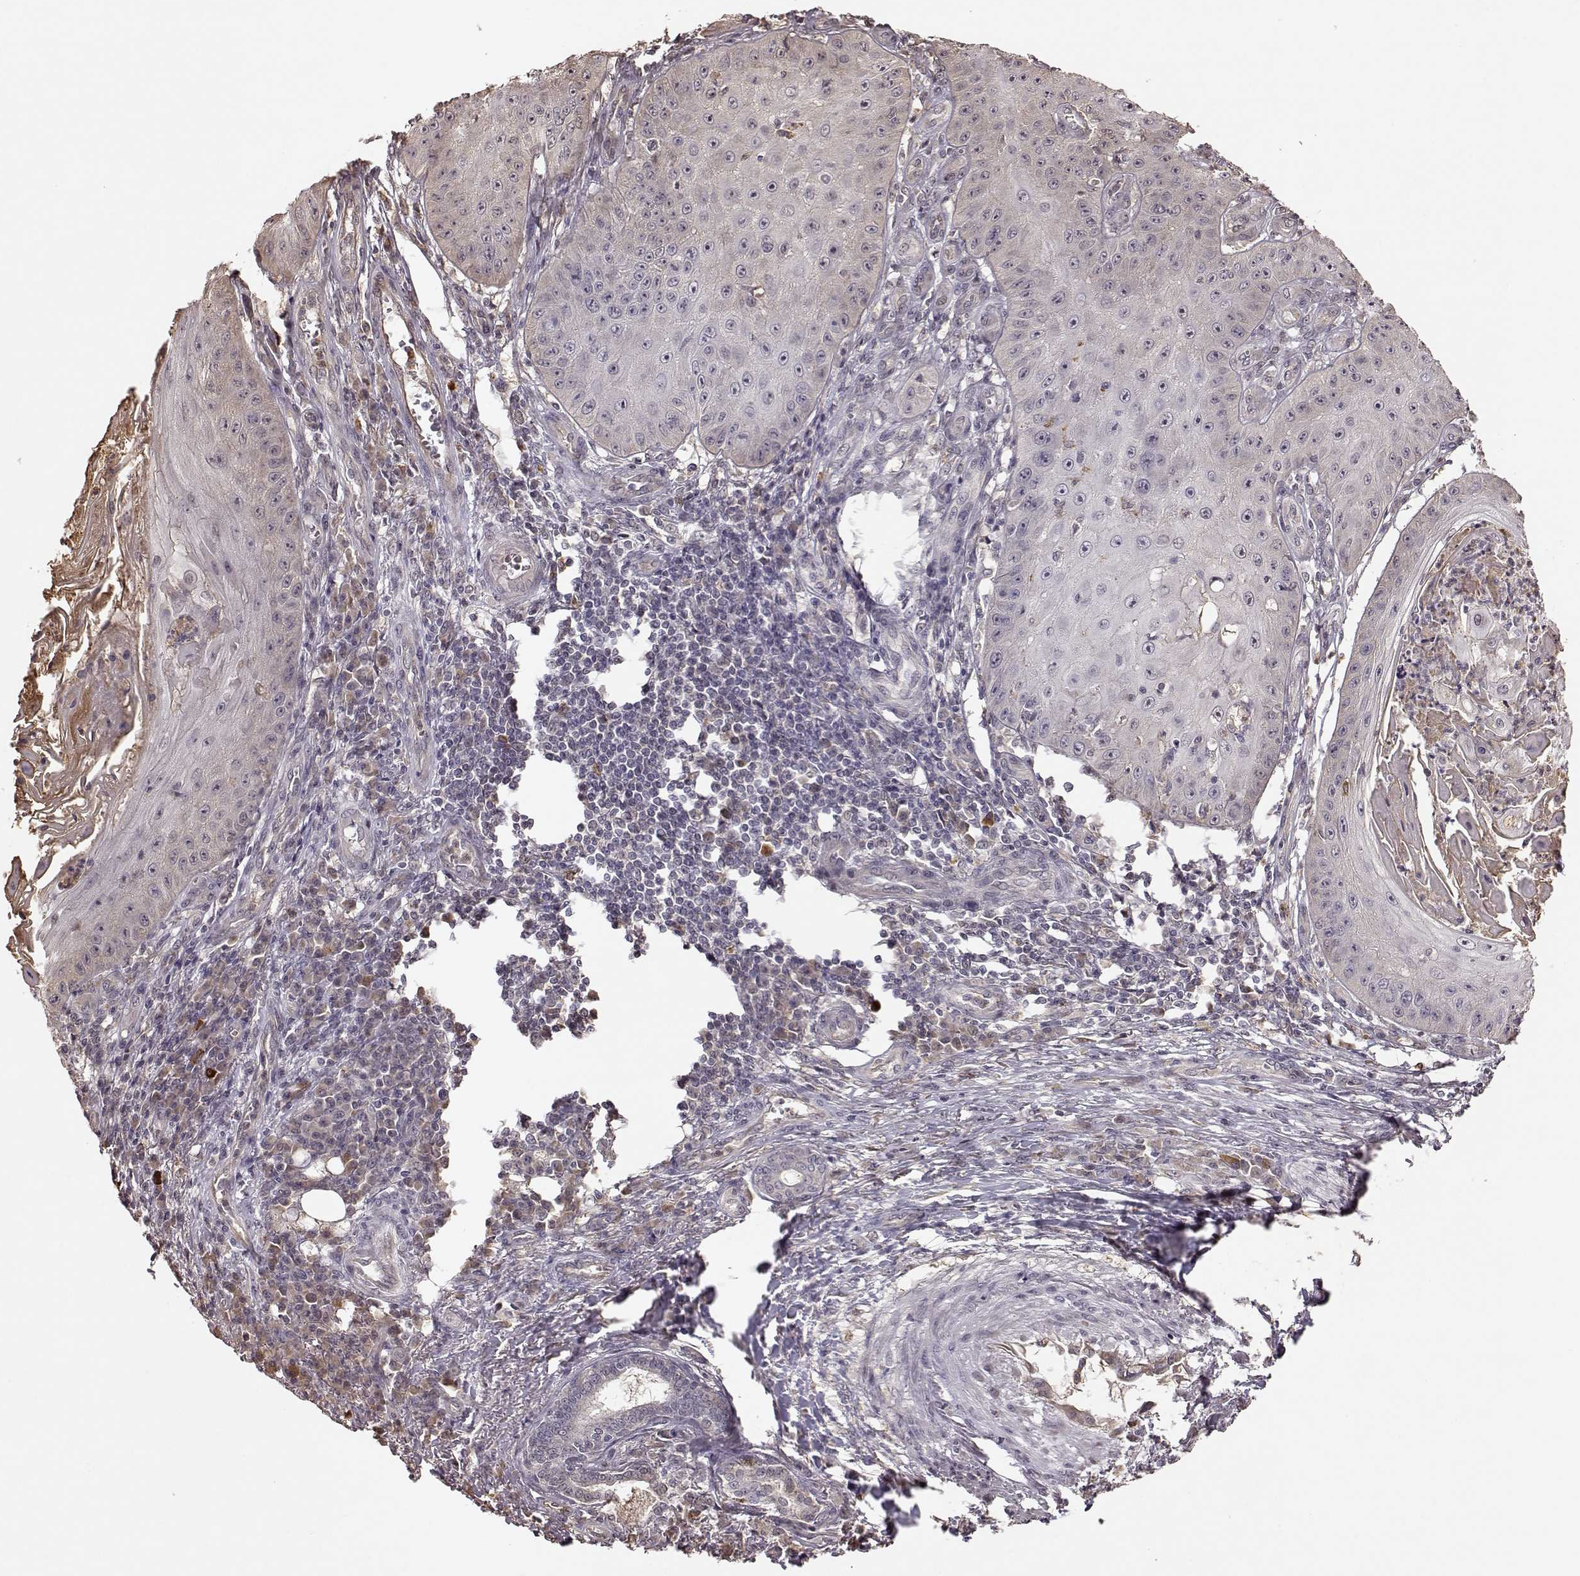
{"staining": {"intensity": "negative", "quantity": "none", "location": "none"}, "tissue": "skin cancer", "cell_type": "Tumor cells", "image_type": "cancer", "snomed": [{"axis": "morphology", "description": "Squamous cell carcinoma, NOS"}, {"axis": "topography", "description": "Skin"}], "caption": "Immunohistochemistry photomicrograph of neoplastic tissue: human squamous cell carcinoma (skin) stained with DAB (3,3'-diaminobenzidine) displays no significant protein expression in tumor cells.", "gene": "CRB1", "patient": {"sex": "male", "age": 70}}